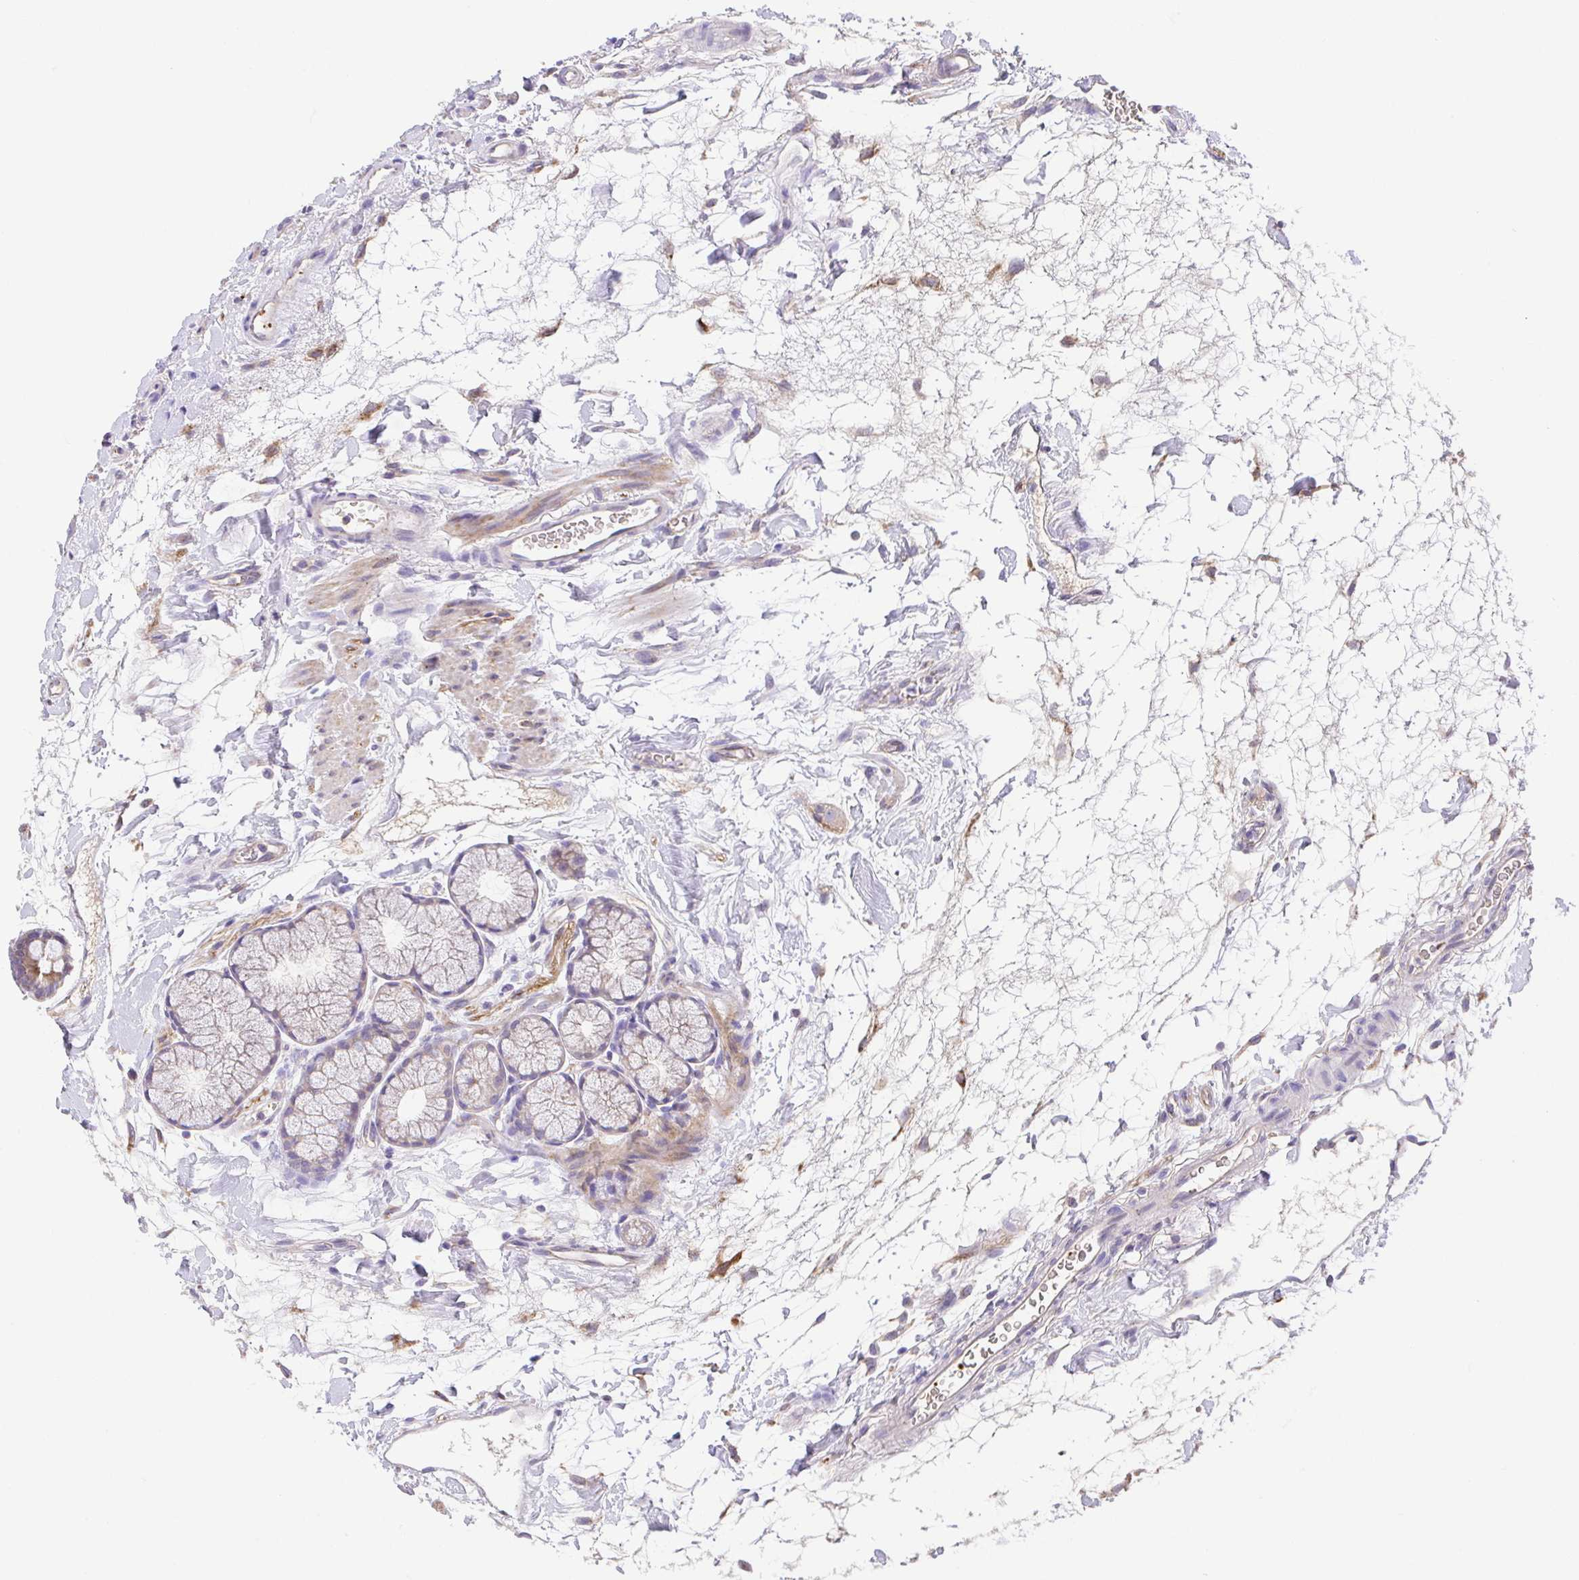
{"staining": {"intensity": "weak", "quantity": "25%-75%", "location": "cytoplasmic/membranous"}, "tissue": "duodenum", "cell_type": "Glandular cells", "image_type": "normal", "snomed": [{"axis": "morphology", "description": "Normal tissue, NOS"}, {"axis": "topography", "description": "Pancreas"}, {"axis": "topography", "description": "Duodenum"}], "caption": "High-power microscopy captured an immunohistochemistry (IHC) photomicrograph of unremarkable duodenum, revealing weak cytoplasmic/membranous positivity in approximately 25%-75% of glandular cells. (brown staining indicates protein expression, while blue staining denotes nuclei).", "gene": "SLC13A1", "patient": {"sex": "male", "age": 59}}